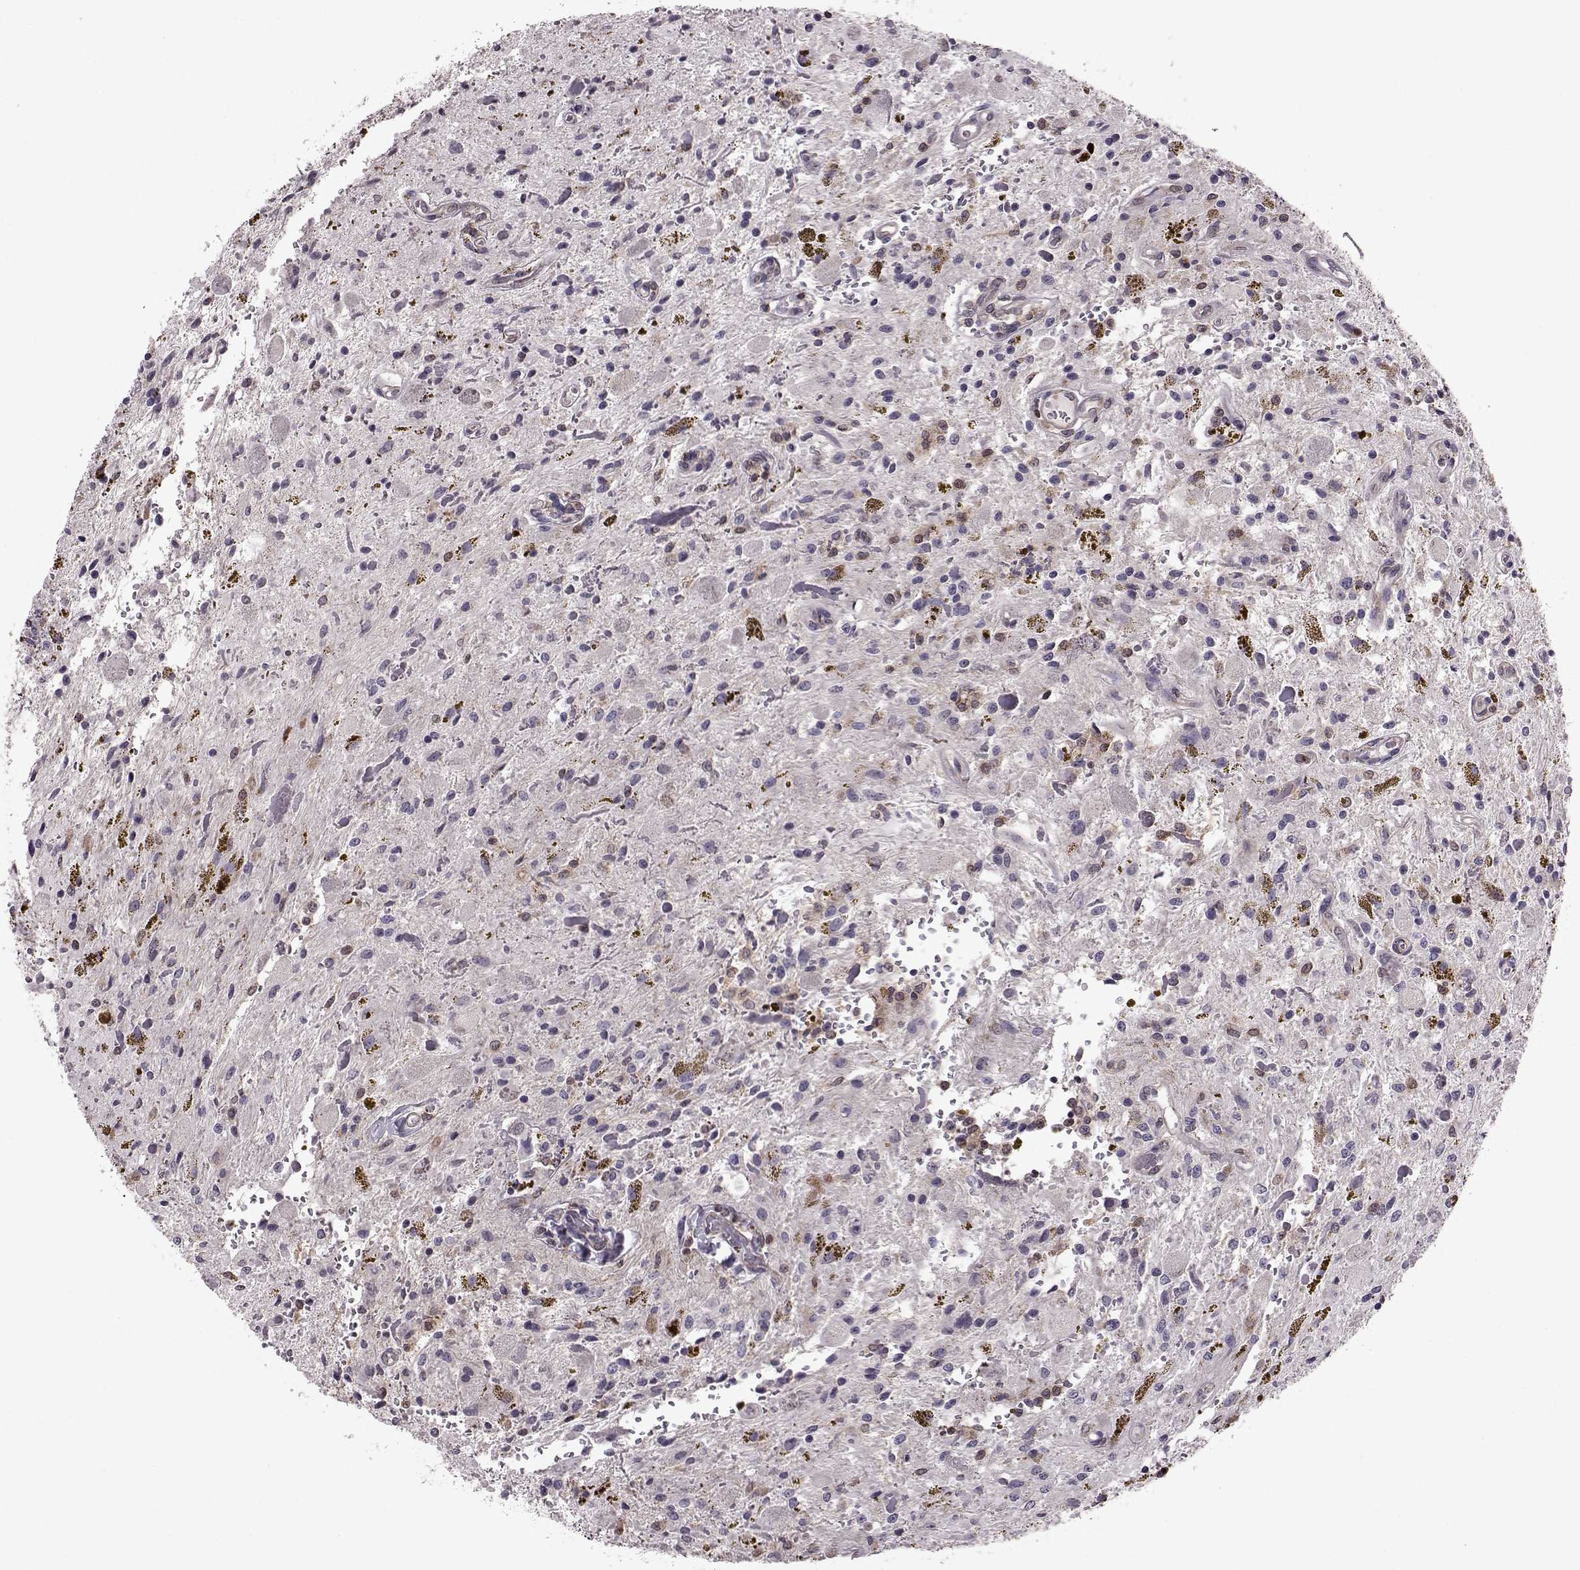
{"staining": {"intensity": "negative", "quantity": "none", "location": "none"}, "tissue": "glioma", "cell_type": "Tumor cells", "image_type": "cancer", "snomed": [{"axis": "morphology", "description": "Glioma, malignant, Low grade"}, {"axis": "topography", "description": "Cerebellum"}], "caption": "Immunohistochemistry image of neoplastic tissue: low-grade glioma (malignant) stained with DAB displays no significant protein positivity in tumor cells.", "gene": "CDC42SE1", "patient": {"sex": "female", "age": 14}}